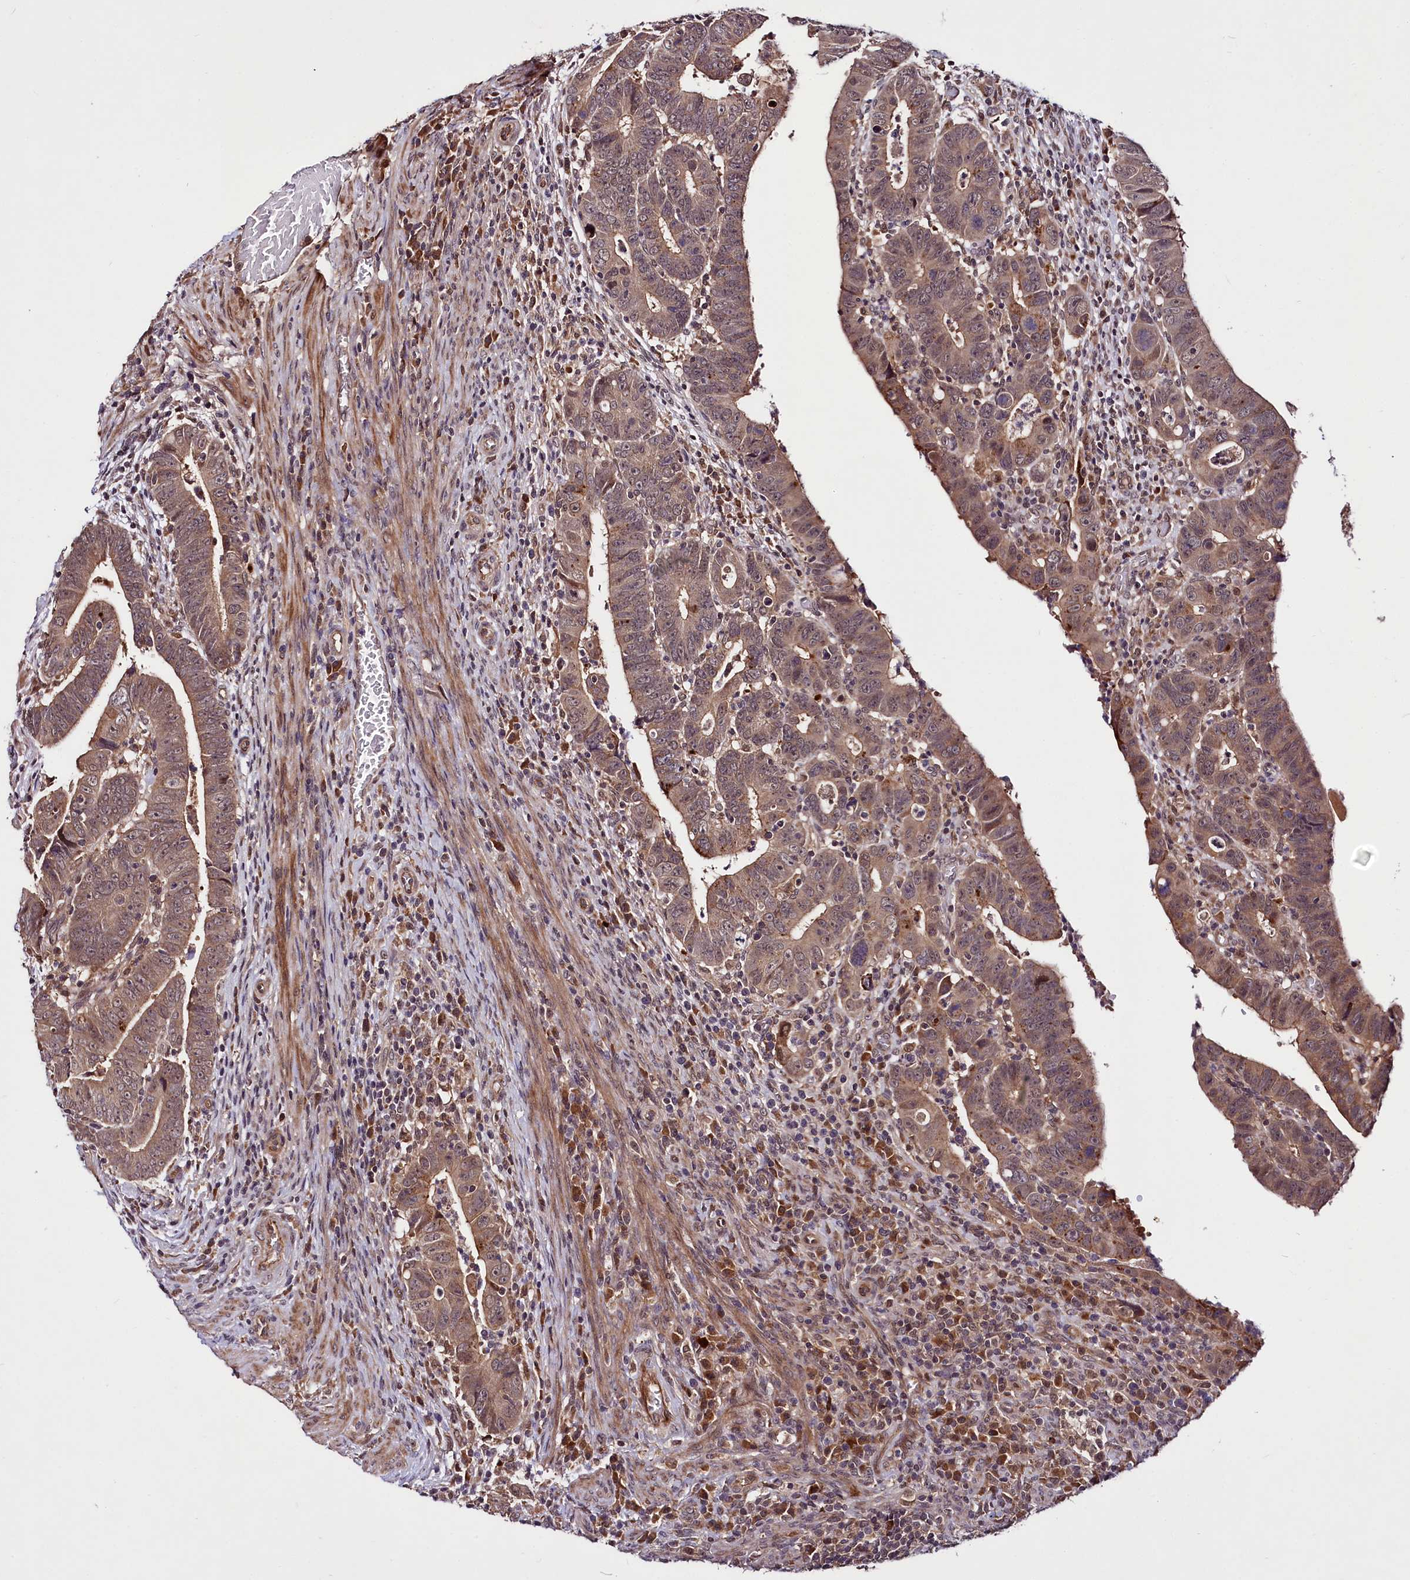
{"staining": {"intensity": "weak", "quantity": ">75%", "location": "cytoplasmic/membranous,nuclear"}, "tissue": "colorectal cancer", "cell_type": "Tumor cells", "image_type": "cancer", "snomed": [{"axis": "morphology", "description": "Normal tissue, NOS"}, {"axis": "morphology", "description": "Adenocarcinoma, NOS"}, {"axis": "topography", "description": "Rectum"}], "caption": "A low amount of weak cytoplasmic/membranous and nuclear staining is seen in about >75% of tumor cells in colorectal adenocarcinoma tissue. The staining was performed using DAB to visualize the protein expression in brown, while the nuclei were stained in blue with hematoxylin (Magnification: 20x).", "gene": "UBE3A", "patient": {"sex": "female", "age": 65}}